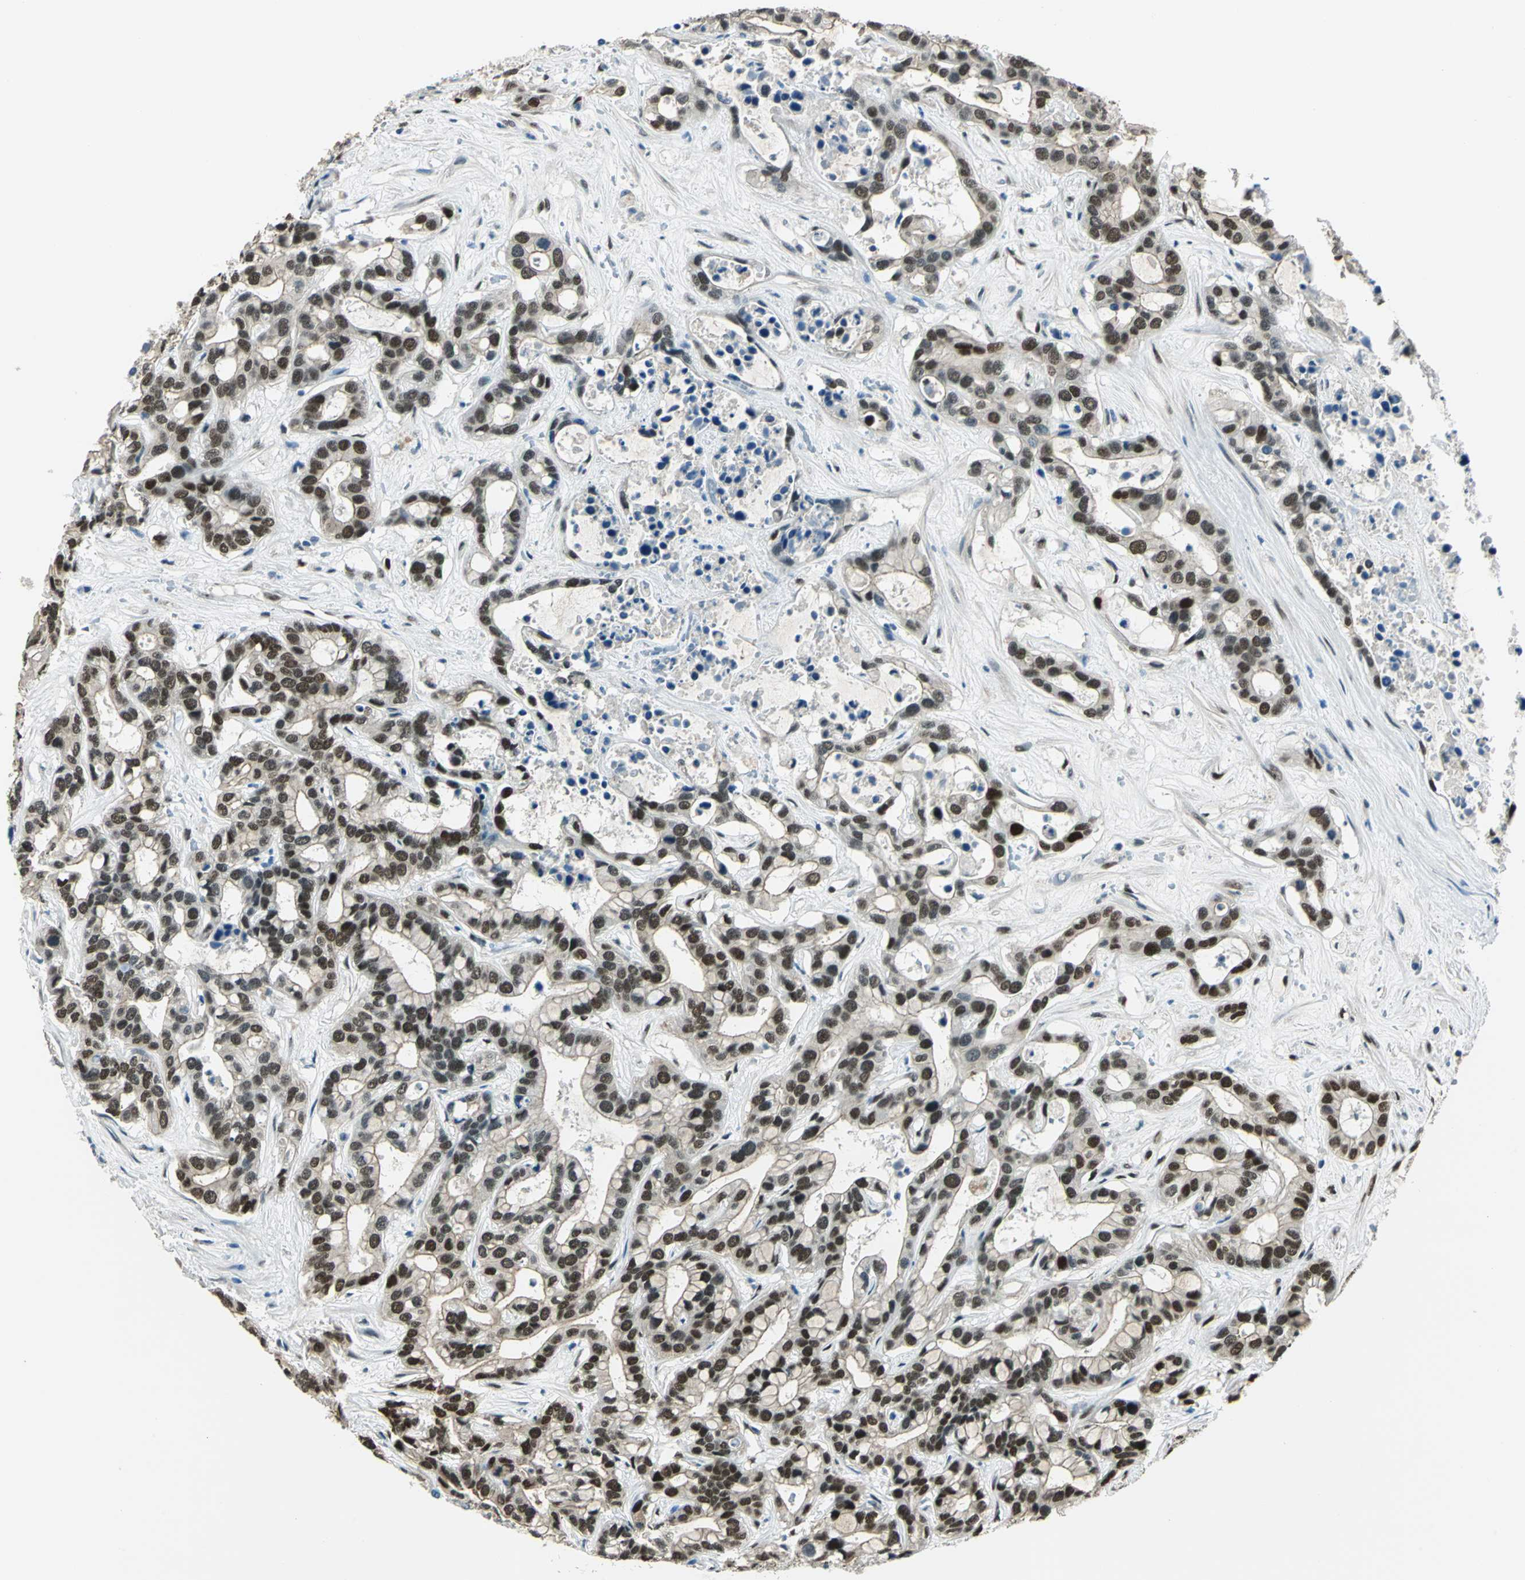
{"staining": {"intensity": "strong", "quantity": ">75%", "location": "nuclear"}, "tissue": "liver cancer", "cell_type": "Tumor cells", "image_type": "cancer", "snomed": [{"axis": "morphology", "description": "Cholangiocarcinoma"}, {"axis": "topography", "description": "Liver"}], "caption": "This photomicrograph displays immunohistochemistry (IHC) staining of human cholangiocarcinoma (liver), with high strong nuclear positivity in approximately >75% of tumor cells.", "gene": "NFIA", "patient": {"sex": "female", "age": 65}}